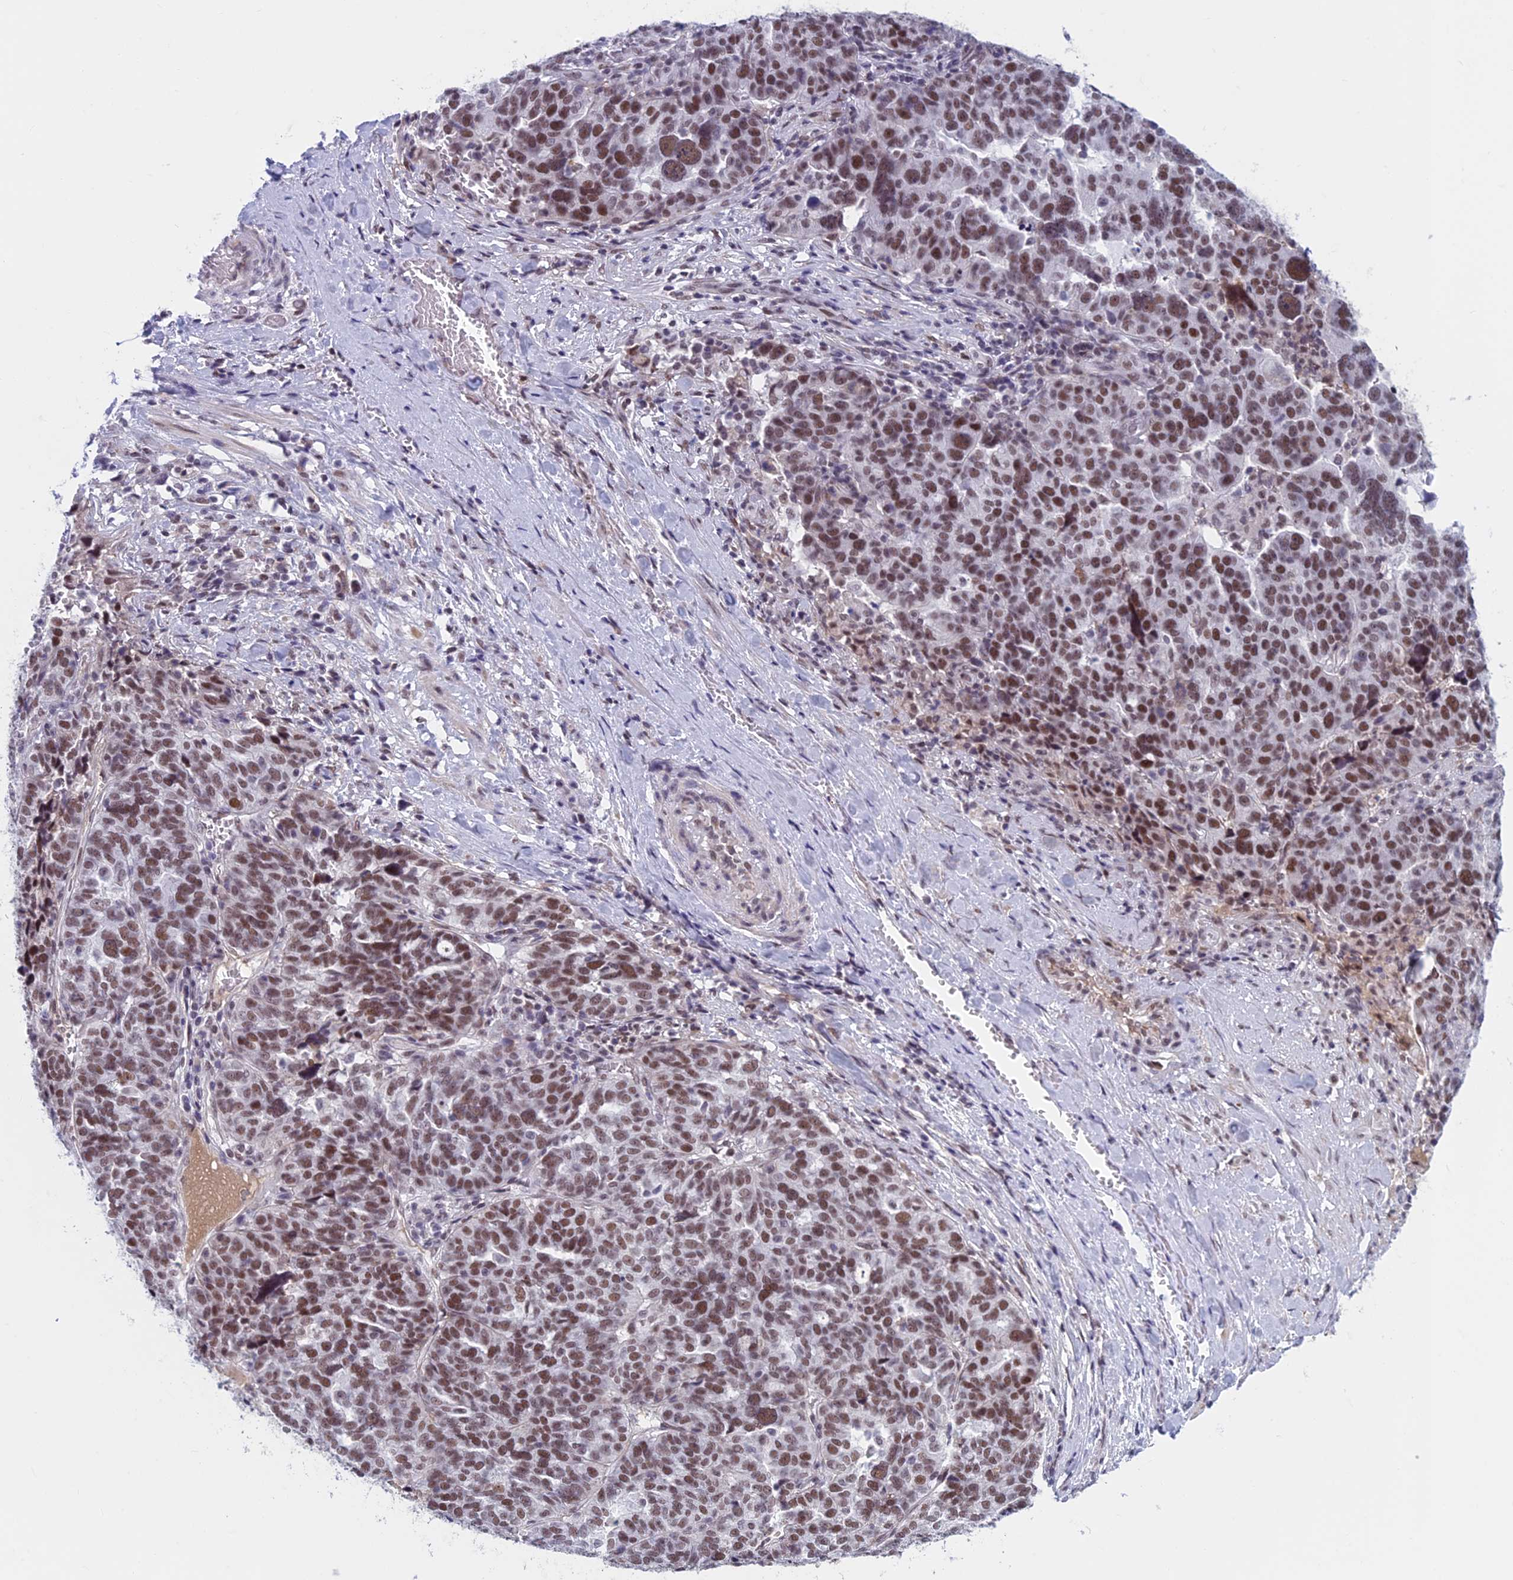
{"staining": {"intensity": "moderate", "quantity": ">75%", "location": "nuclear"}, "tissue": "ovarian cancer", "cell_type": "Tumor cells", "image_type": "cancer", "snomed": [{"axis": "morphology", "description": "Cystadenocarcinoma, serous, NOS"}, {"axis": "topography", "description": "Ovary"}], "caption": "Ovarian cancer tissue demonstrates moderate nuclear staining in approximately >75% of tumor cells", "gene": "ASH2L", "patient": {"sex": "female", "age": 59}}